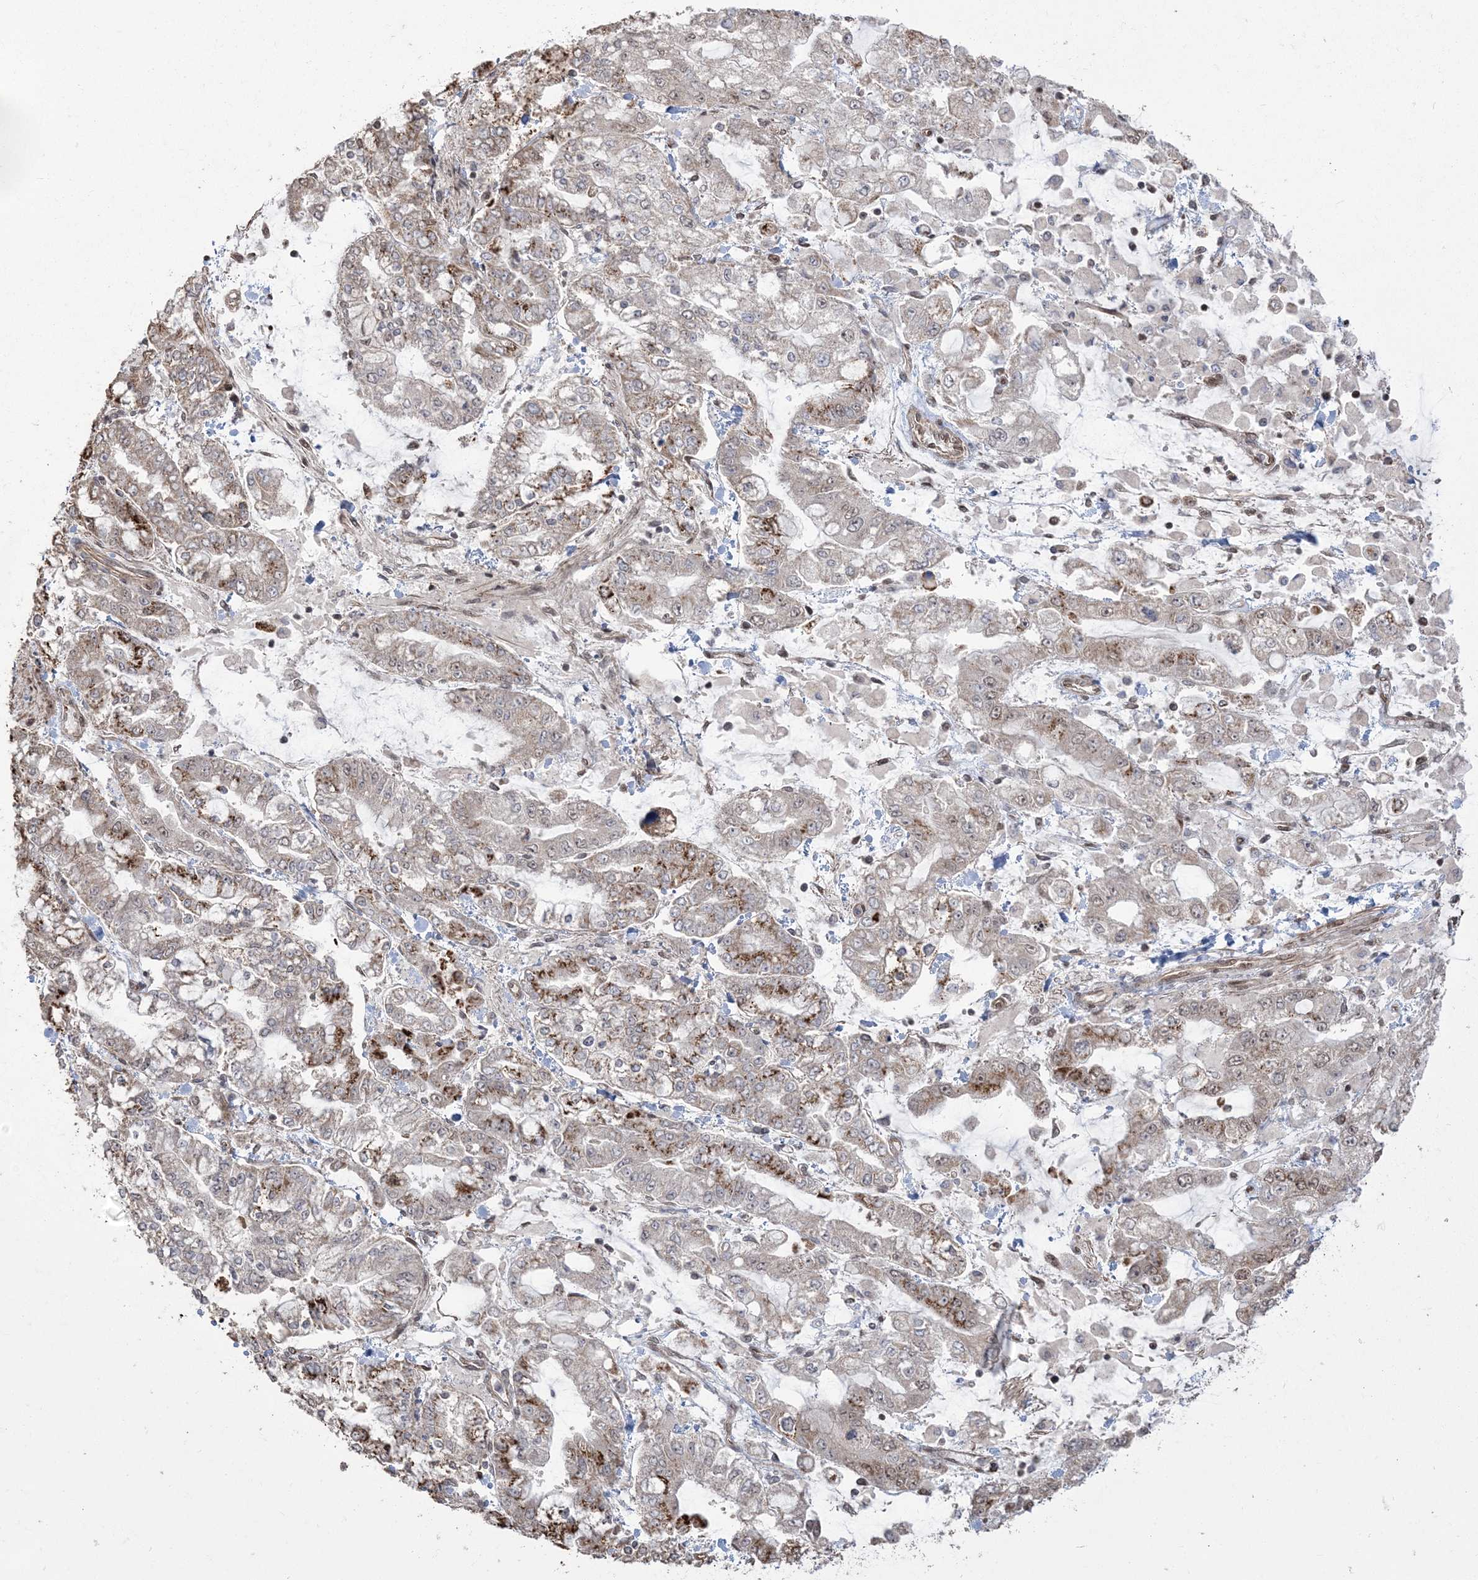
{"staining": {"intensity": "moderate", "quantity": "<25%", "location": "cytoplasmic/membranous"}, "tissue": "stomach cancer", "cell_type": "Tumor cells", "image_type": "cancer", "snomed": [{"axis": "morphology", "description": "Normal tissue, NOS"}, {"axis": "morphology", "description": "Adenocarcinoma, NOS"}, {"axis": "topography", "description": "Stomach, upper"}, {"axis": "topography", "description": "Stomach"}], "caption": "Immunohistochemistry of human adenocarcinoma (stomach) demonstrates low levels of moderate cytoplasmic/membranous positivity in approximately <25% of tumor cells.", "gene": "ZNF839", "patient": {"sex": "male", "age": 76}}